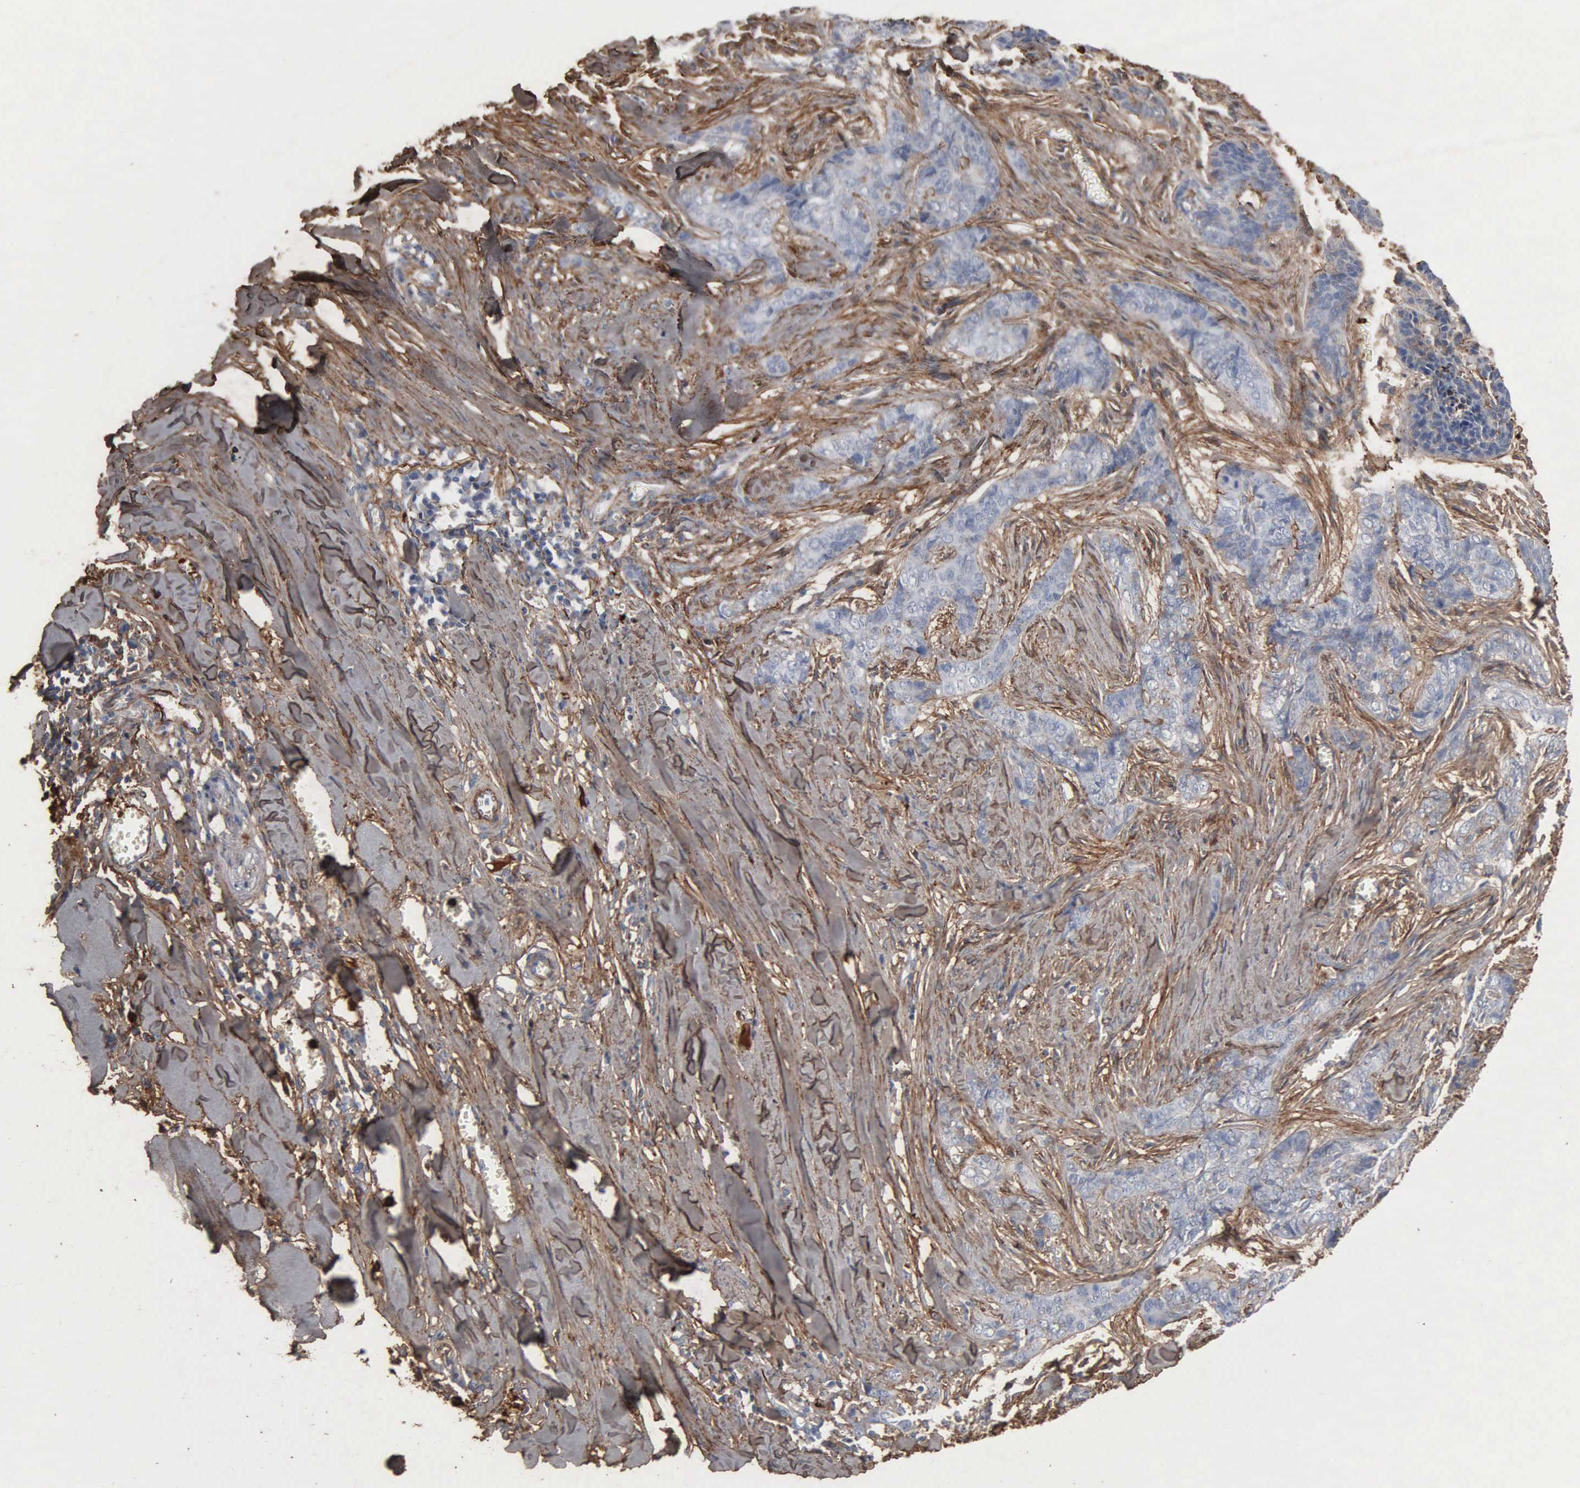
{"staining": {"intensity": "negative", "quantity": "none", "location": "none"}, "tissue": "skin cancer", "cell_type": "Tumor cells", "image_type": "cancer", "snomed": [{"axis": "morphology", "description": "Normal tissue, NOS"}, {"axis": "morphology", "description": "Basal cell carcinoma"}, {"axis": "topography", "description": "Skin"}], "caption": "Basal cell carcinoma (skin) stained for a protein using immunohistochemistry (IHC) demonstrates no staining tumor cells.", "gene": "FN1", "patient": {"sex": "female", "age": 65}}